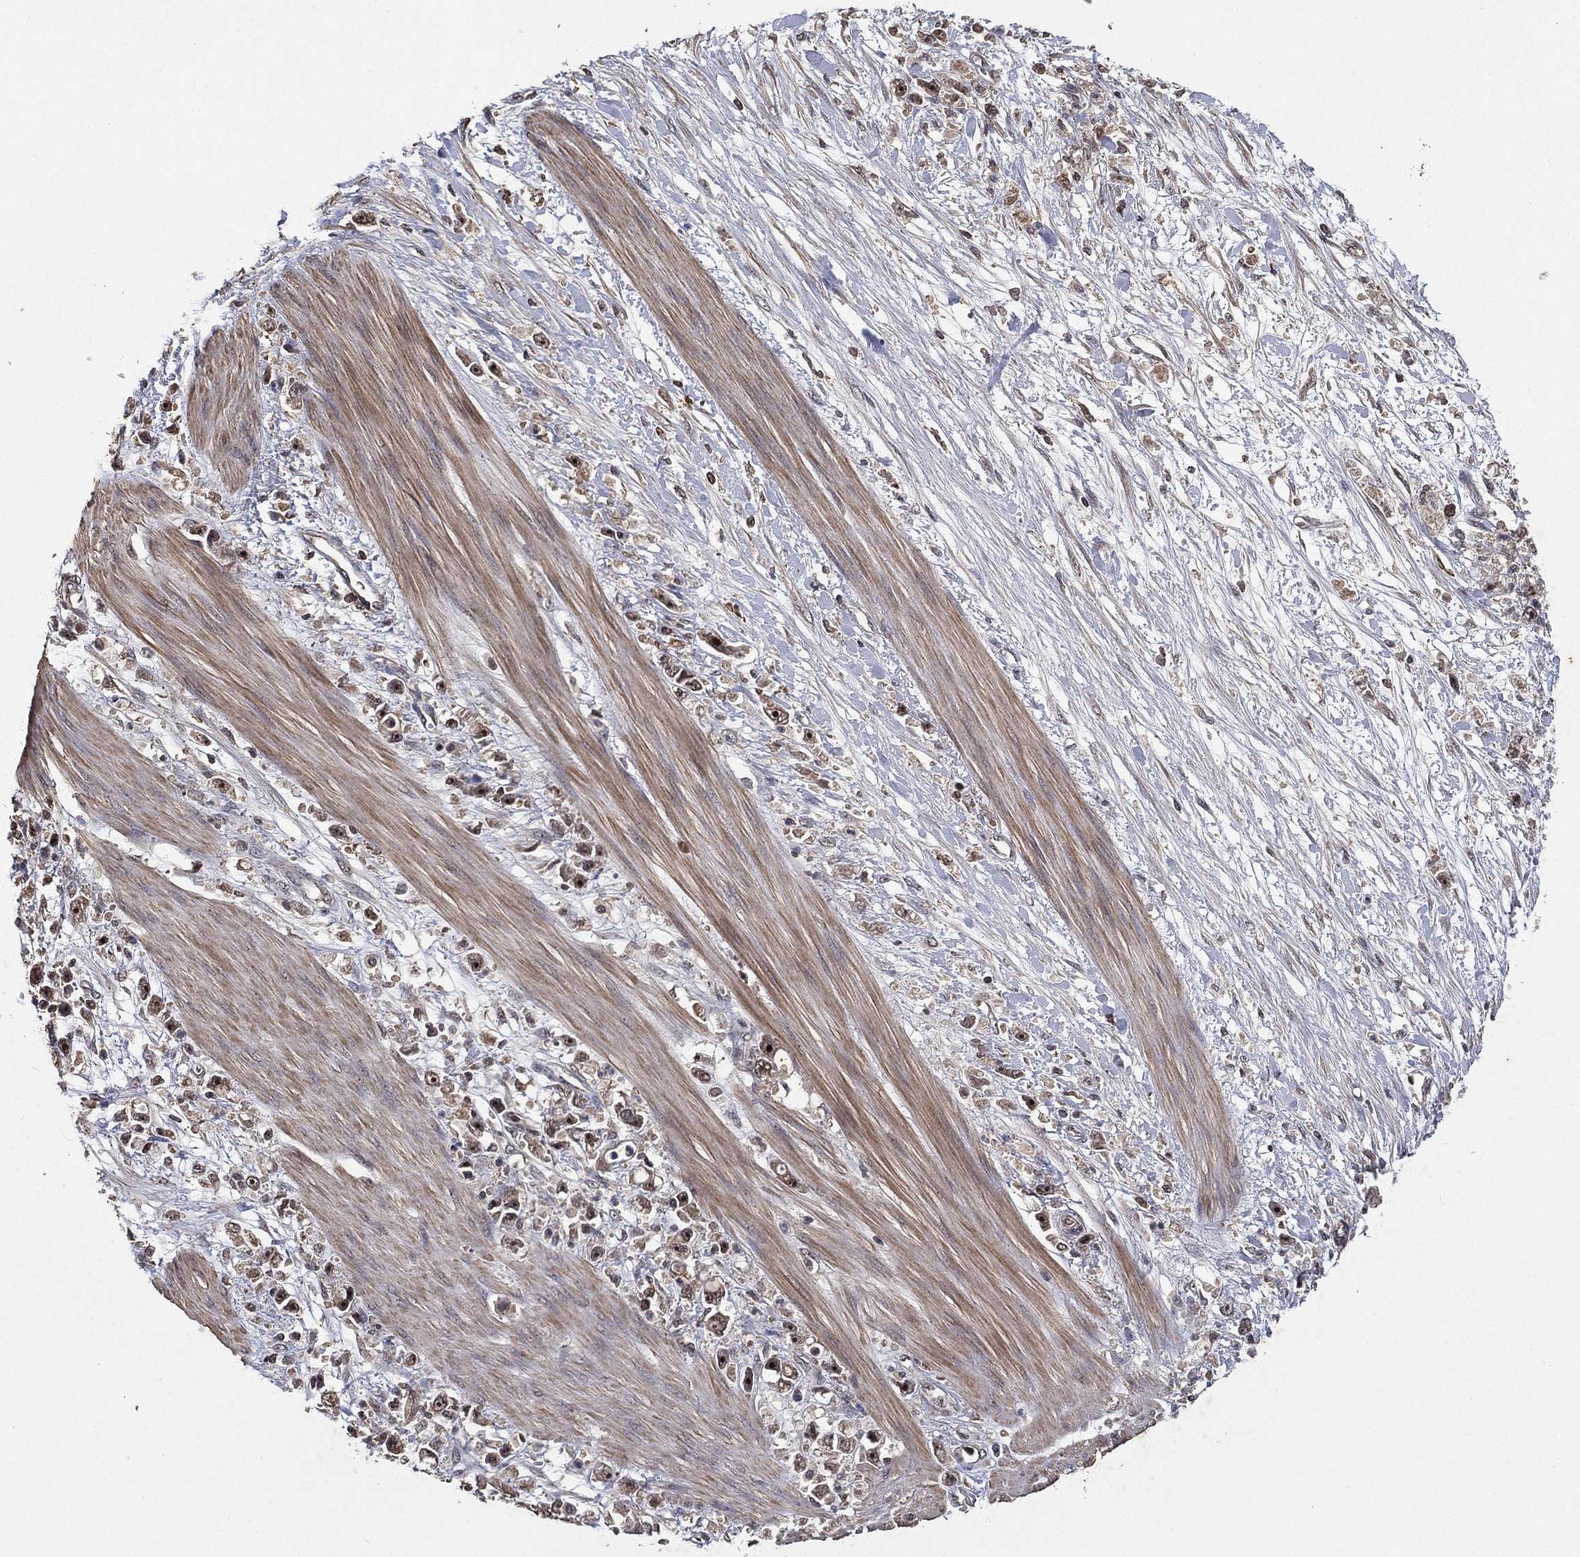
{"staining": {"intensity": "moderate", "quantity": "<25%", "location": "cytoplasmic/membranous"}, "tissue": "stomach cancer", "cell_type": "Tumor cells", "image_type": "cancer", "snomed": [{"axis": "morphology", "description": "Adenocarcinoma, NOS"}, {"axis": "topography", "description": "Stomach"}], "caption": "Human stomach cancer (adenocarcinoma) stained with a protein marker demonstrates moderate staining in tumor cells.", "gene": "NELFCD", "patient": {"sex": "female", "age": 59}}